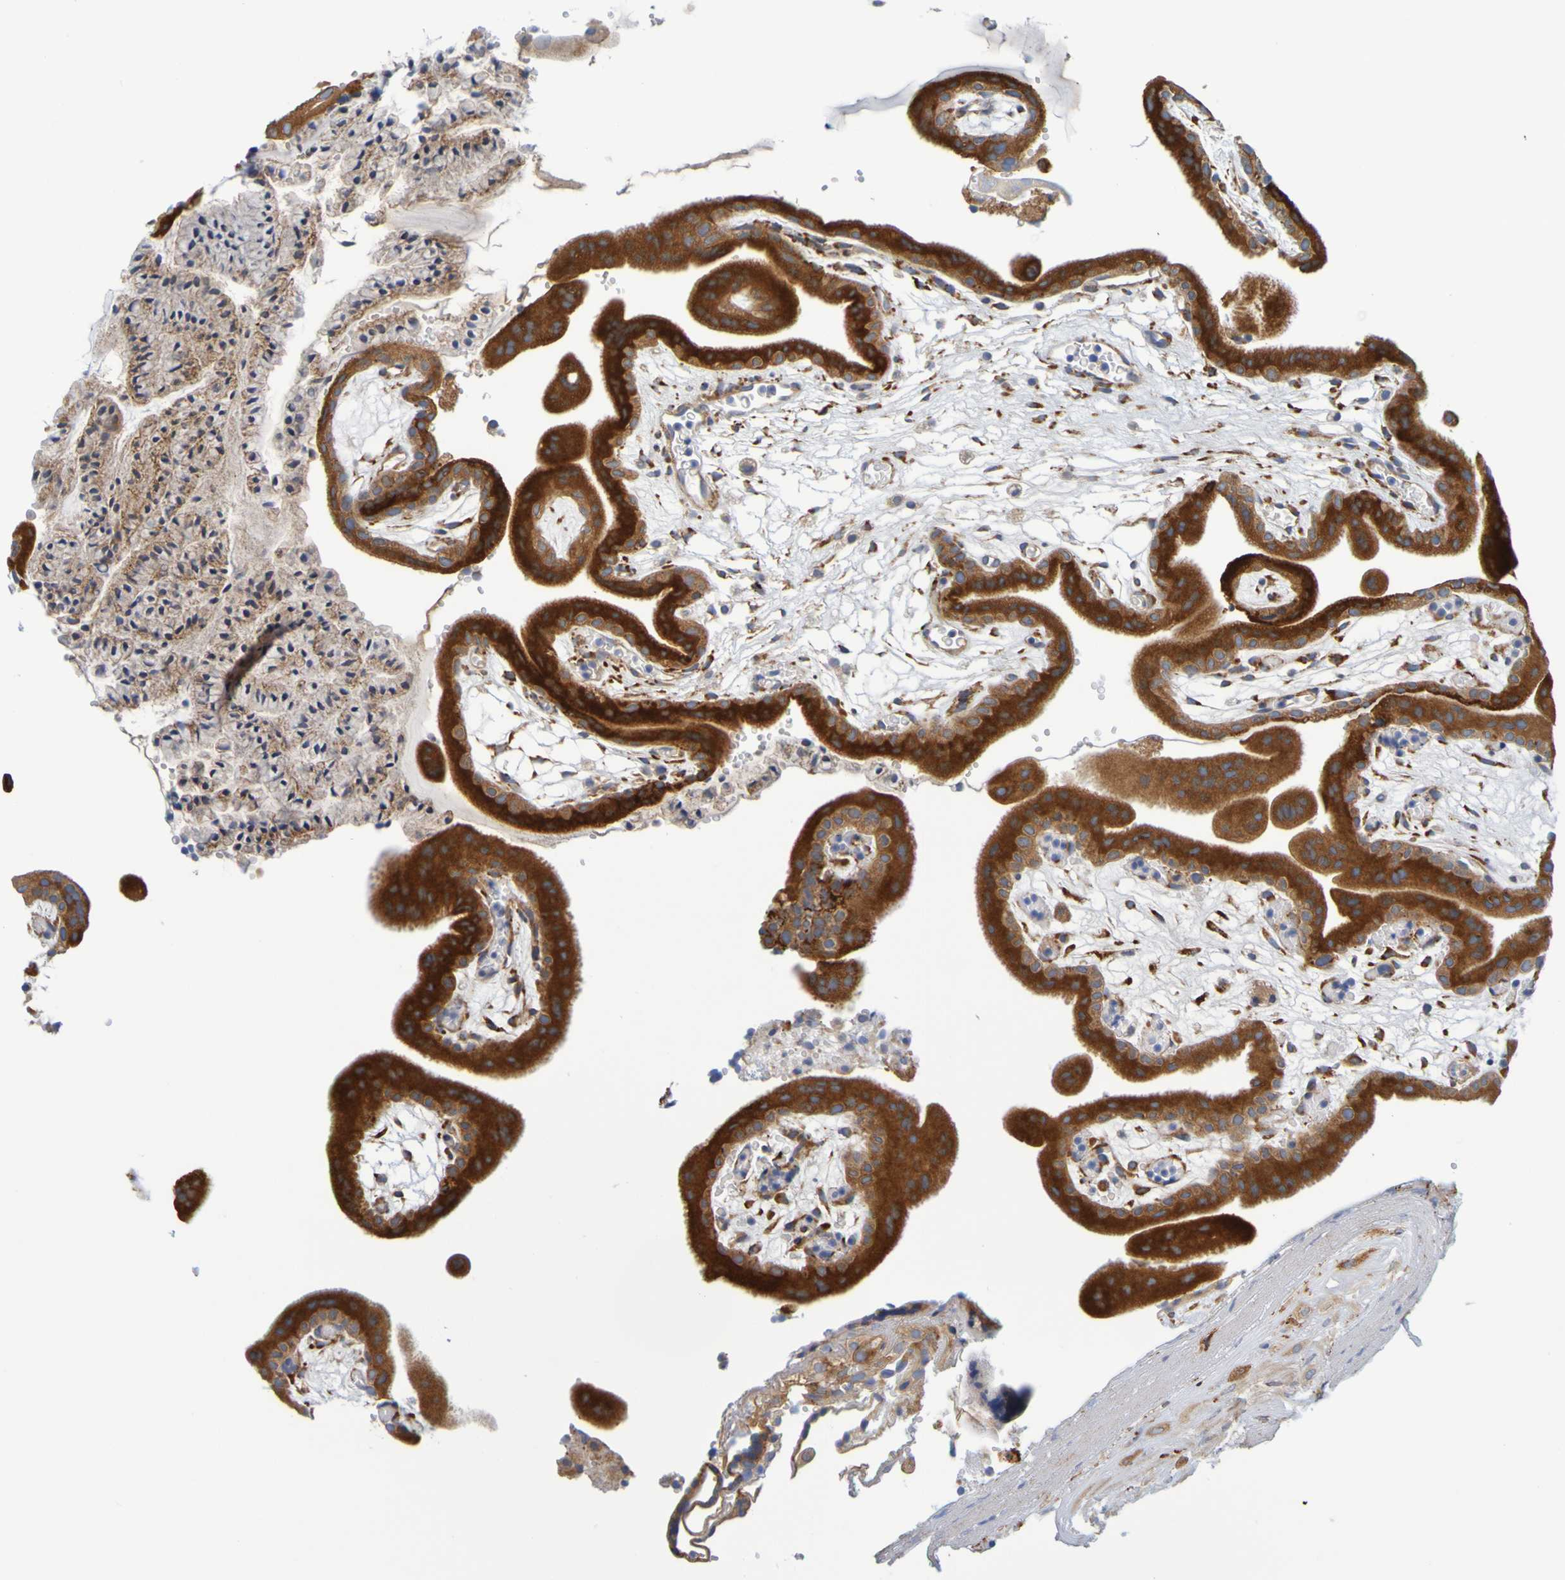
{"staining": {"intensity": "strong", "quantity": ">75%", "location": "cytoplasmic/membranous"}, "tissue": "placenta", "cell_type": "Decidual cells", "image_type": "normal", "snomed": [{"axis": "morphology", "description": "Normal tissue, NOS"}, {"axis": "topography", "description": "Placenta"}], "caption": "Immunohistochemistry image of normal placenta stained for a protein (brown), which demonstrates high levels of strong cytoplasmic/membranous positivity in about >75% of decidual cells.", "gene": "SIL1", "patient": {"sex": "female", "age": 18}}